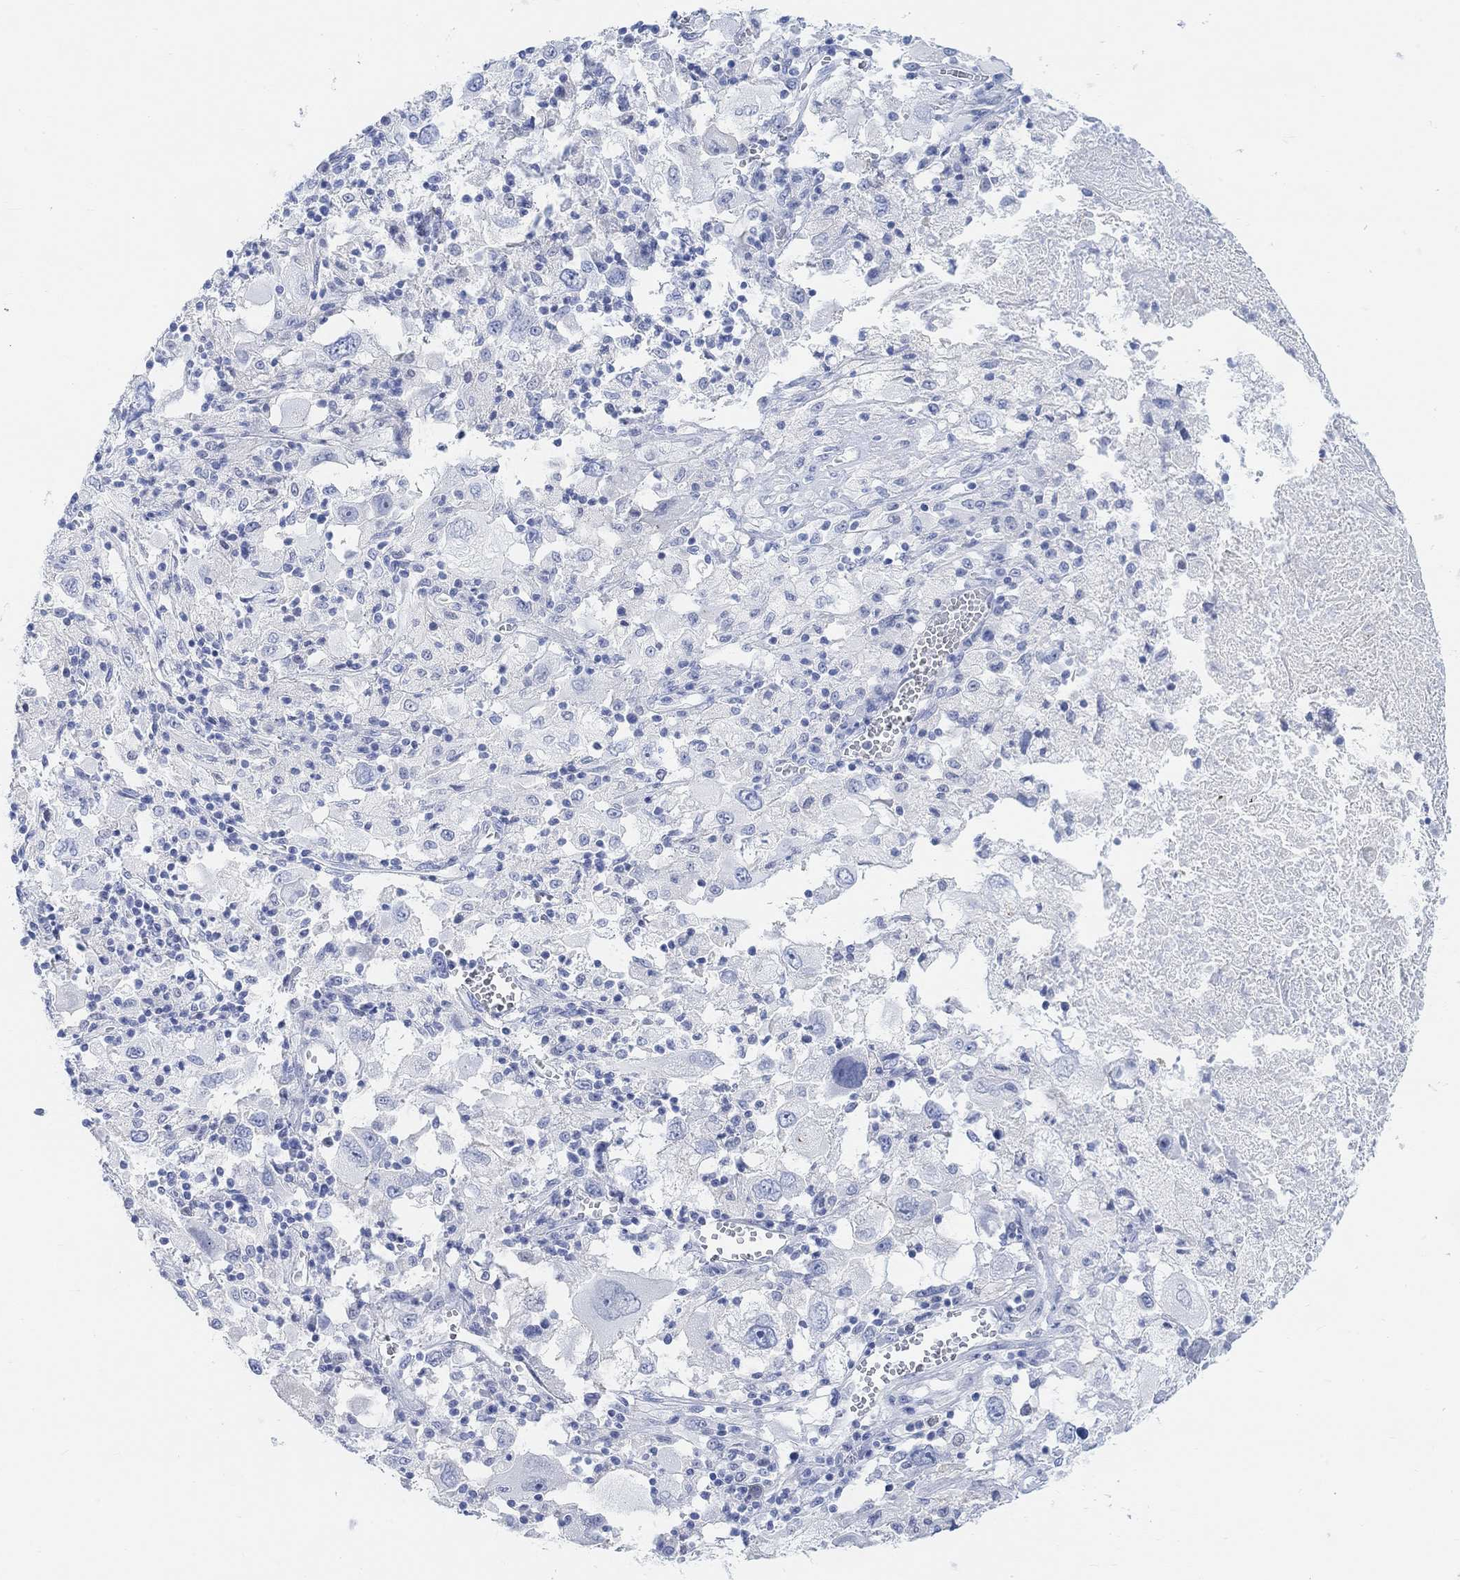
{"staining": {"intensity": "negative", "quantity": "none", "location": "none"}, "tissue": "melanoma", "cell_type": "Tumor cells", "image_type": "cancer", "snomed": [{"axis": "morphology", "description": "Malignant melanoma, Metastatic site"}, {"axis": "topography", "description": "Soft tissue"}], "caption": "A histopathology image of melanoma stained for a protein displays no brown staining in tumor cells.", "gene": "ENO4", "patient": {"sex": "male", "age": 50}}